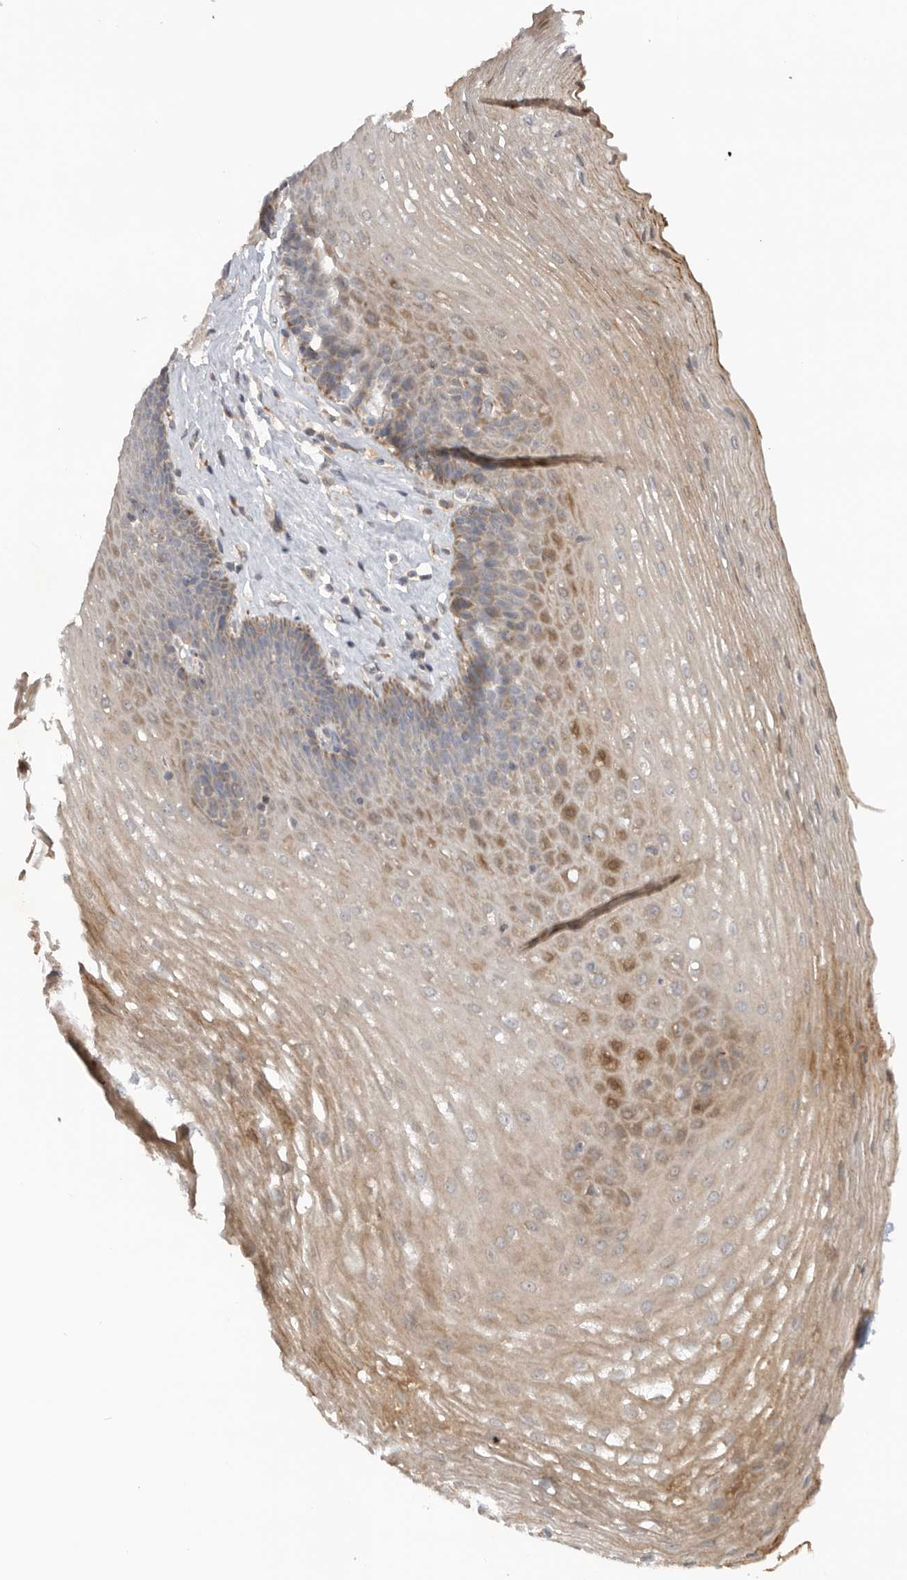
{"staining": {"intensity": "moderate", "quantity": "<25%", "location": "cytoplasmic/membranous"}, "tissue": "esophagus", "cell_type": "Squamous epithelial cells", "image_type": "normal", "snomed": [{"axis": "morphology", "description": "Normal tissue, NOS"}, {"axis": "topography", "description": "Esophagus"}], "caption": "Immunohistochemical staining of normal esophagus exhibits moderate cytoplasmic/membranous protein positivity in about <25% of squamous epithelial cells.", "gene": "GNE", "patient": {"sex": "female", "age": 66}}